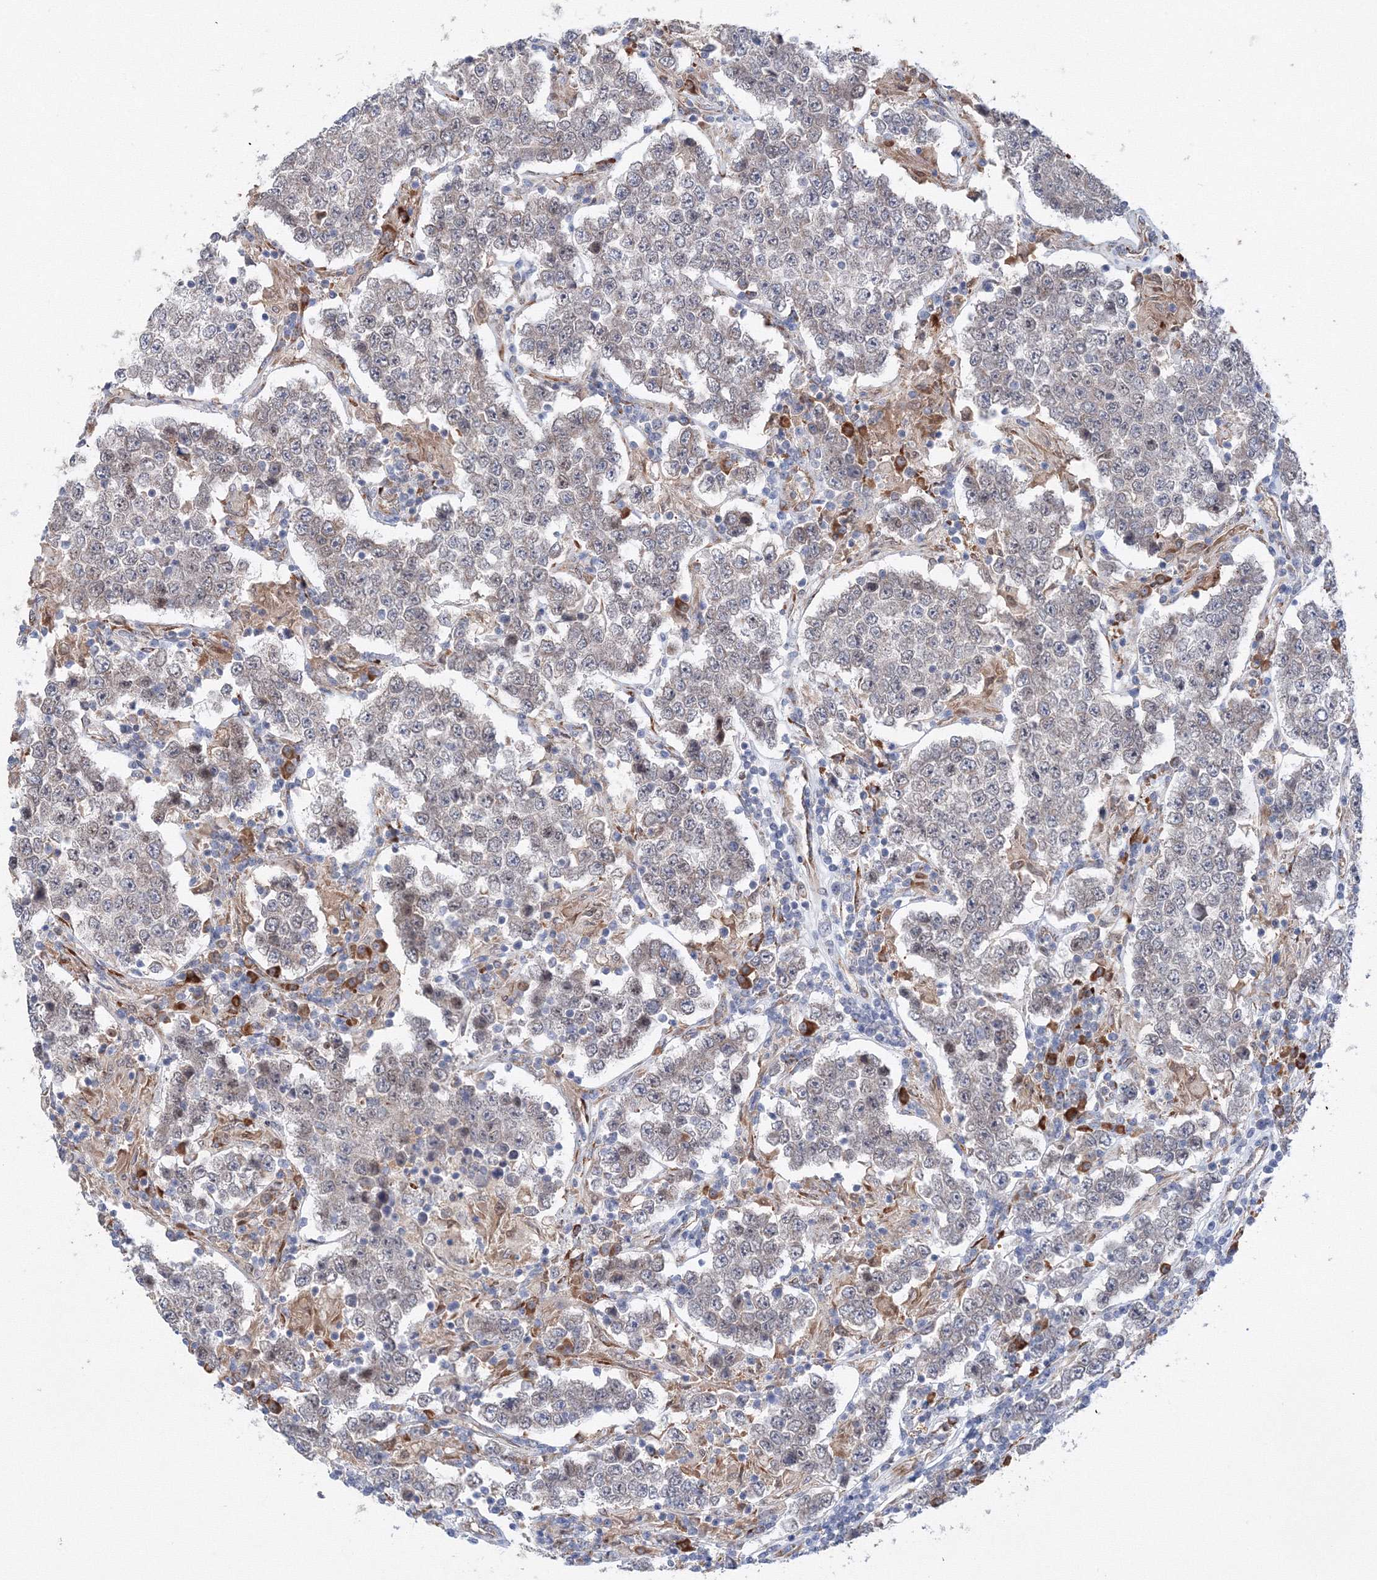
{"staining": {"intensity": "negative", "quantity": "none", "location": "none"}, "tissue": "testis cancer", "cell_type": "Tumor cells", "image_type": "cancer", "snomed": [{"axis": "morphology", "description": "Normal tissue, NOS"}, {"axis": "morphology", "description": "Urothelial carcinoma, High grade"}, {"axis": "morphology", "description": "Seminoma, NOS"}, {"axis": "morphology", "description": "Carcinoma, Embryonal, NOS"}, {"axis": "topography", "description": "Urinary bladder"}, {"axis": "topography", "description": "Testis"}], "caption": "Testis cancer was stained to show a protein in brown. There is no significant expression in tumor cells.", "gene": "DIS3L2", "patient": {"sex": "male", "age": 41}}